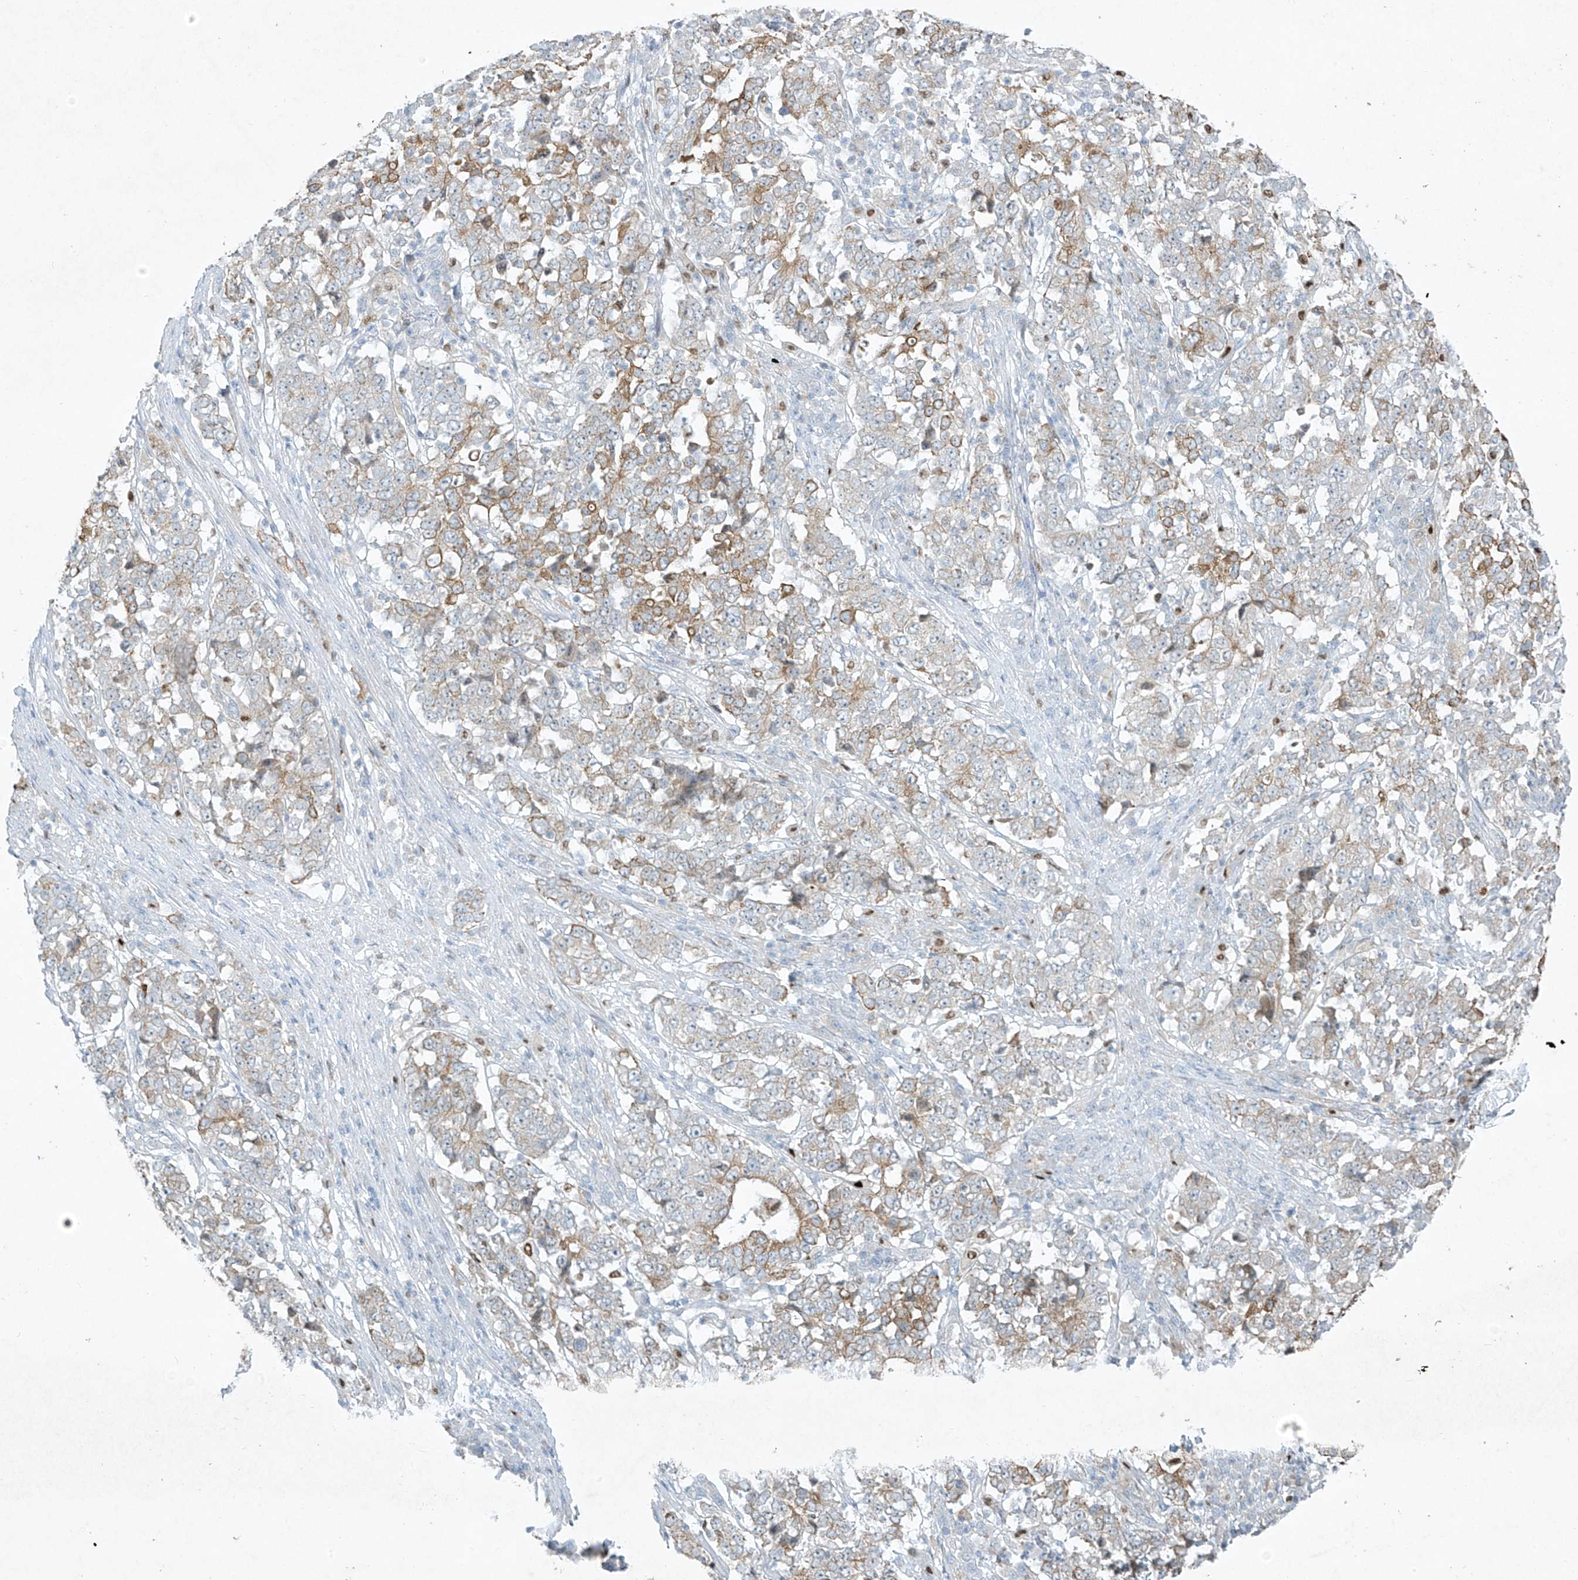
{"staining": {"intensity": "moderate", "quantity": "25%-75%", "location": "cytoplasmic/membranous"}, "tissue": "stomach cancer", "cell_type": "Tumor cells", "image_type": "cancer", "snomed": [{"axis": "morphology", "description": "Adenocarcinoma, NOS"}, {"axis": "topography", "description": "Stomach"}], "caption": "The image displays staining of stomach adenocarcinoma, revealing moderate cytoplasmic/membranous protein staining (brown color) within tumor cells.", "gene": "TUBE1", "patient": {"sex": "male", "age": 59}}